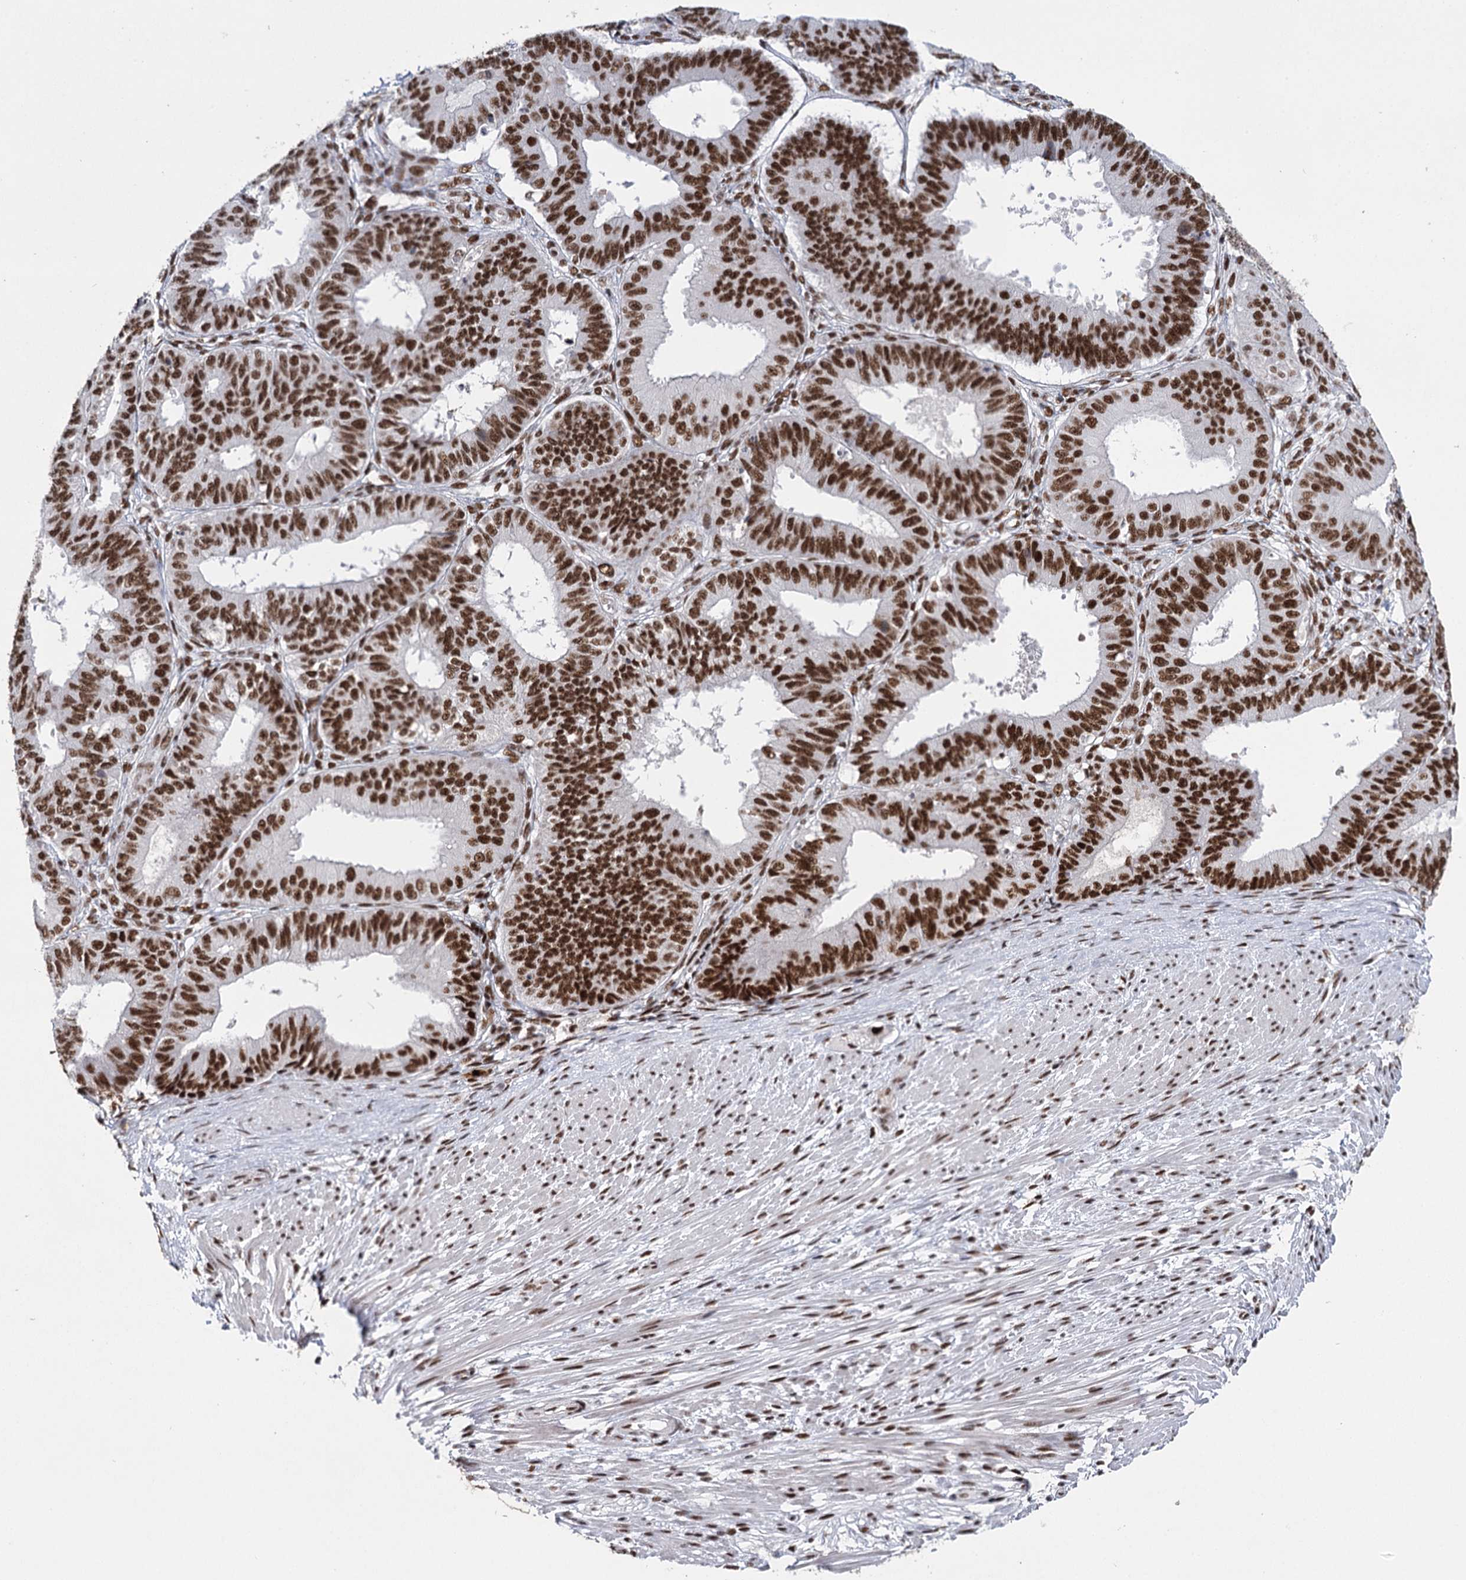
{"staining": {"intensity": "strong", "quantity": ">75%", "location": "nuclear"}, "tissue": "ovarian cancer", "cell_type": "Tumor cells", "image_type": "cancer", "snomed": [{"axis": "morphology", "description": "Carcinoma, endometroid"}, {"axis": "topography", "description": "Appendix"}, {"axis": "topography", "description": "Ovary"}], "caption": "Protein staining displays strong nuclear staining in about >75% of tumor cells in ovarian endometroid carcinoma. (DAB IHC with brightfield microscopy, high magnification).", "gene": "SCAF8", "patient": {"sex": "female", "age": 42}}